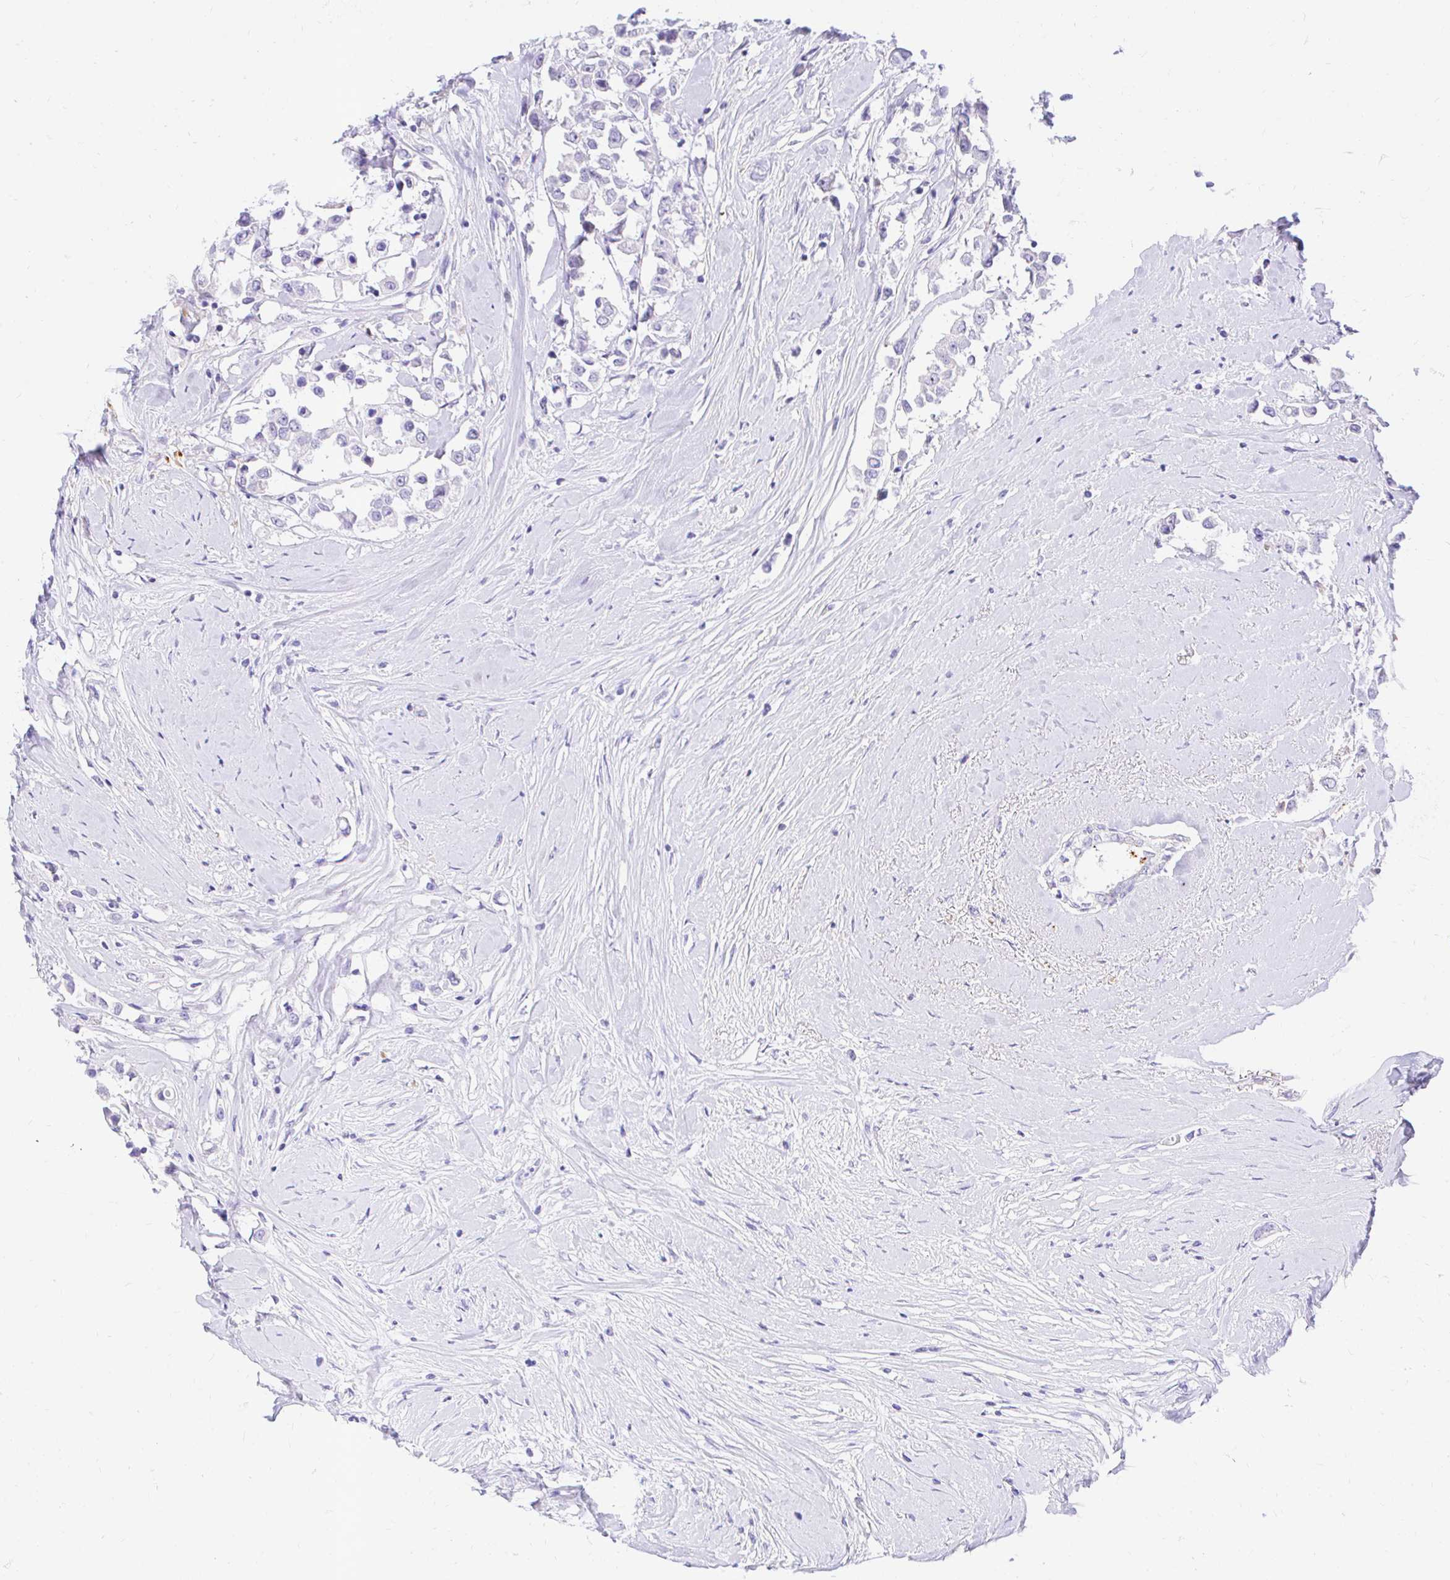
{"staining": {"intensity": "negative", "quantity": "none", "location": "none"}, "tissue": "breast cancer", "cell_type": "Tumor cells", "image_type": "cancer", "snomed": [{"axis": "morphology", "description": "Duct carcinoma"}, {"axis": "topography", "description": "Breast"}], "caption": "Immunohistochemistry of human breast cancer (infiltrating ductal carcinoma) shows no staining in tumor cells. Brightfield microscopy of immunohistochemistry stained with DAB (3,3'-diaminobenzidine) (brown) and hematoxylin (blue), captured at high magnification.", "gene": "FATE1", "patient": {"sex": "female", "age": 61}}